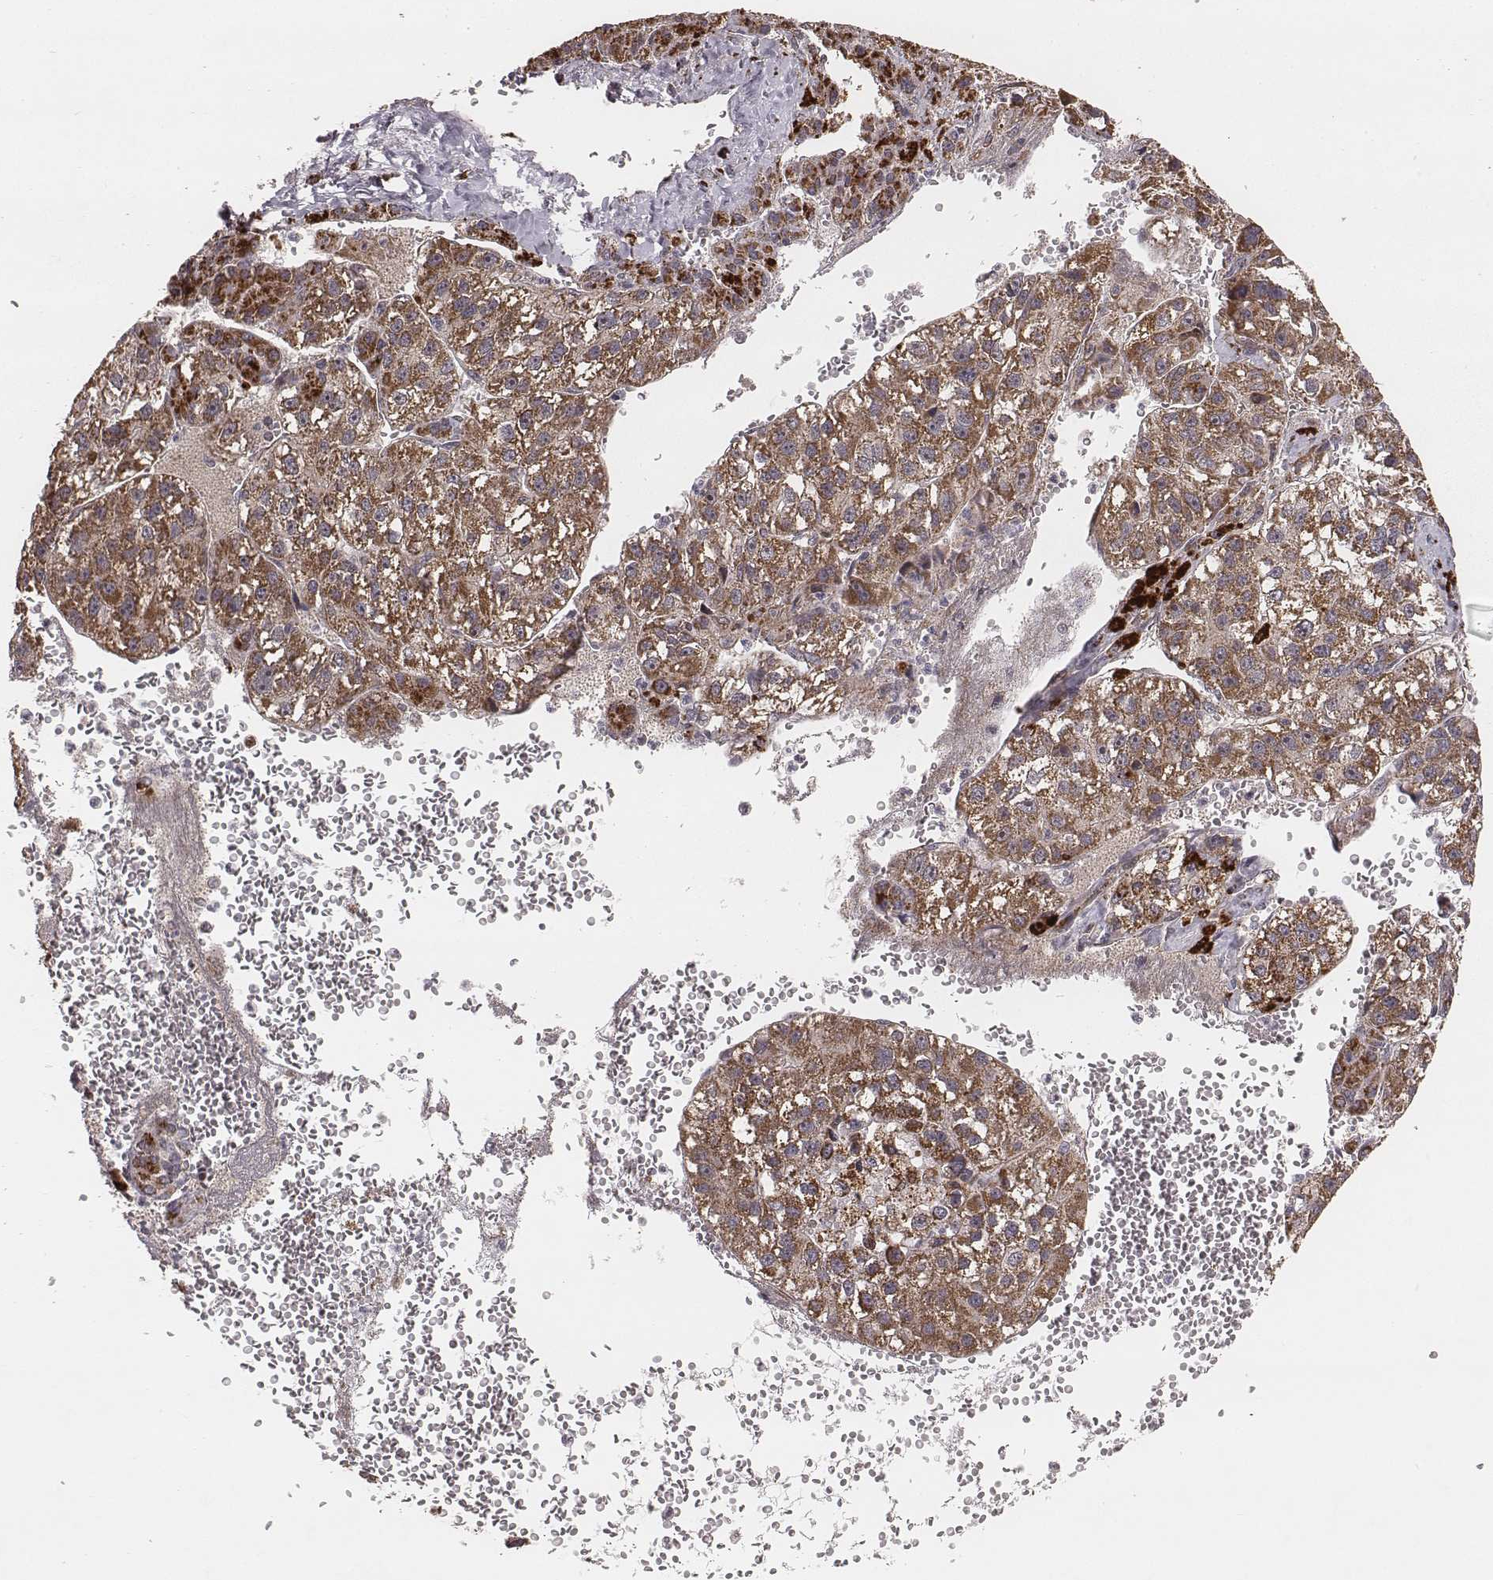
{"staining": {"intensity": "moderate", "quantity": ">75%", "location": "cytoplasmic/membranous"}, "tissue": "liver cancer", "cell_type": "Tumor cells", "image_type": "cancer", "snomed": [{"axis": "morphology", "description": "Carcinoma, Hepatocellular, NOS"}, {"axis": "topography", "description": "Liver"}], "caption": "Human liver cancer stained with a brown dye shows moderate cytoplasmic/membranous positive positivity in about >75% of tumor cells.", "gene": "ZDHHC21", "patient": {"sex": "female", "age": 70}}